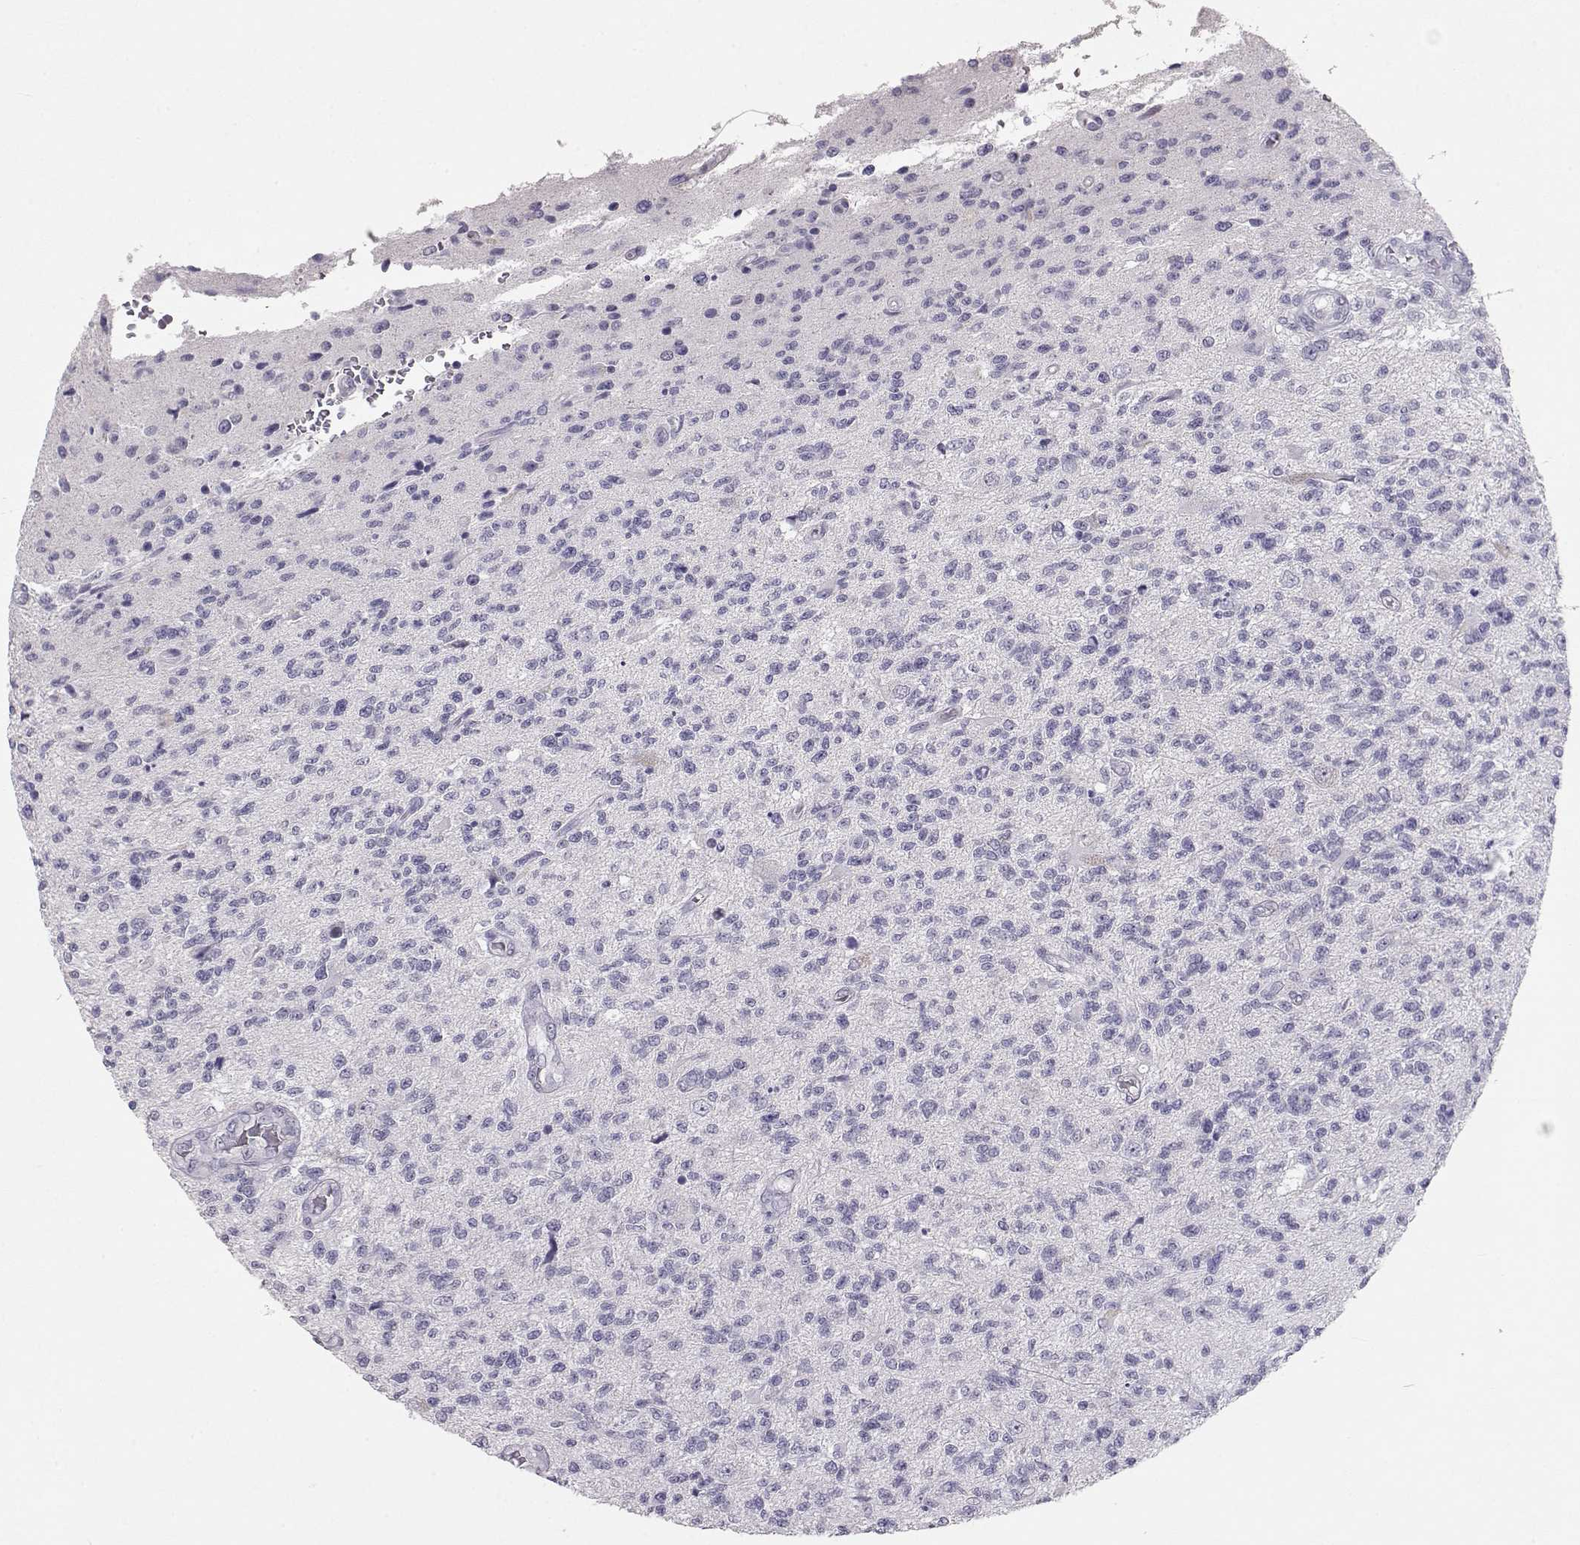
{"staining": {"intensity": "negative", "quantity": "none", "location": "none"}, "tissue": "glioma", "cell_type": "Tumor cells", "image_type": "cancer", "snomed": [{"axis": "morphology", "description": "Glioma, malignant, High grade"}, {"axis": "topography", "description": "Brain"}], "caption": "An immunohistochemistry (IHC) image of glioma is shown. There is no staining in tumor cells of glioma. (DAB IHC visualized using brightfield microscopy, high magnification).", "gene": "LAMB3", "patient": {"sex": "male", "age": 56}}